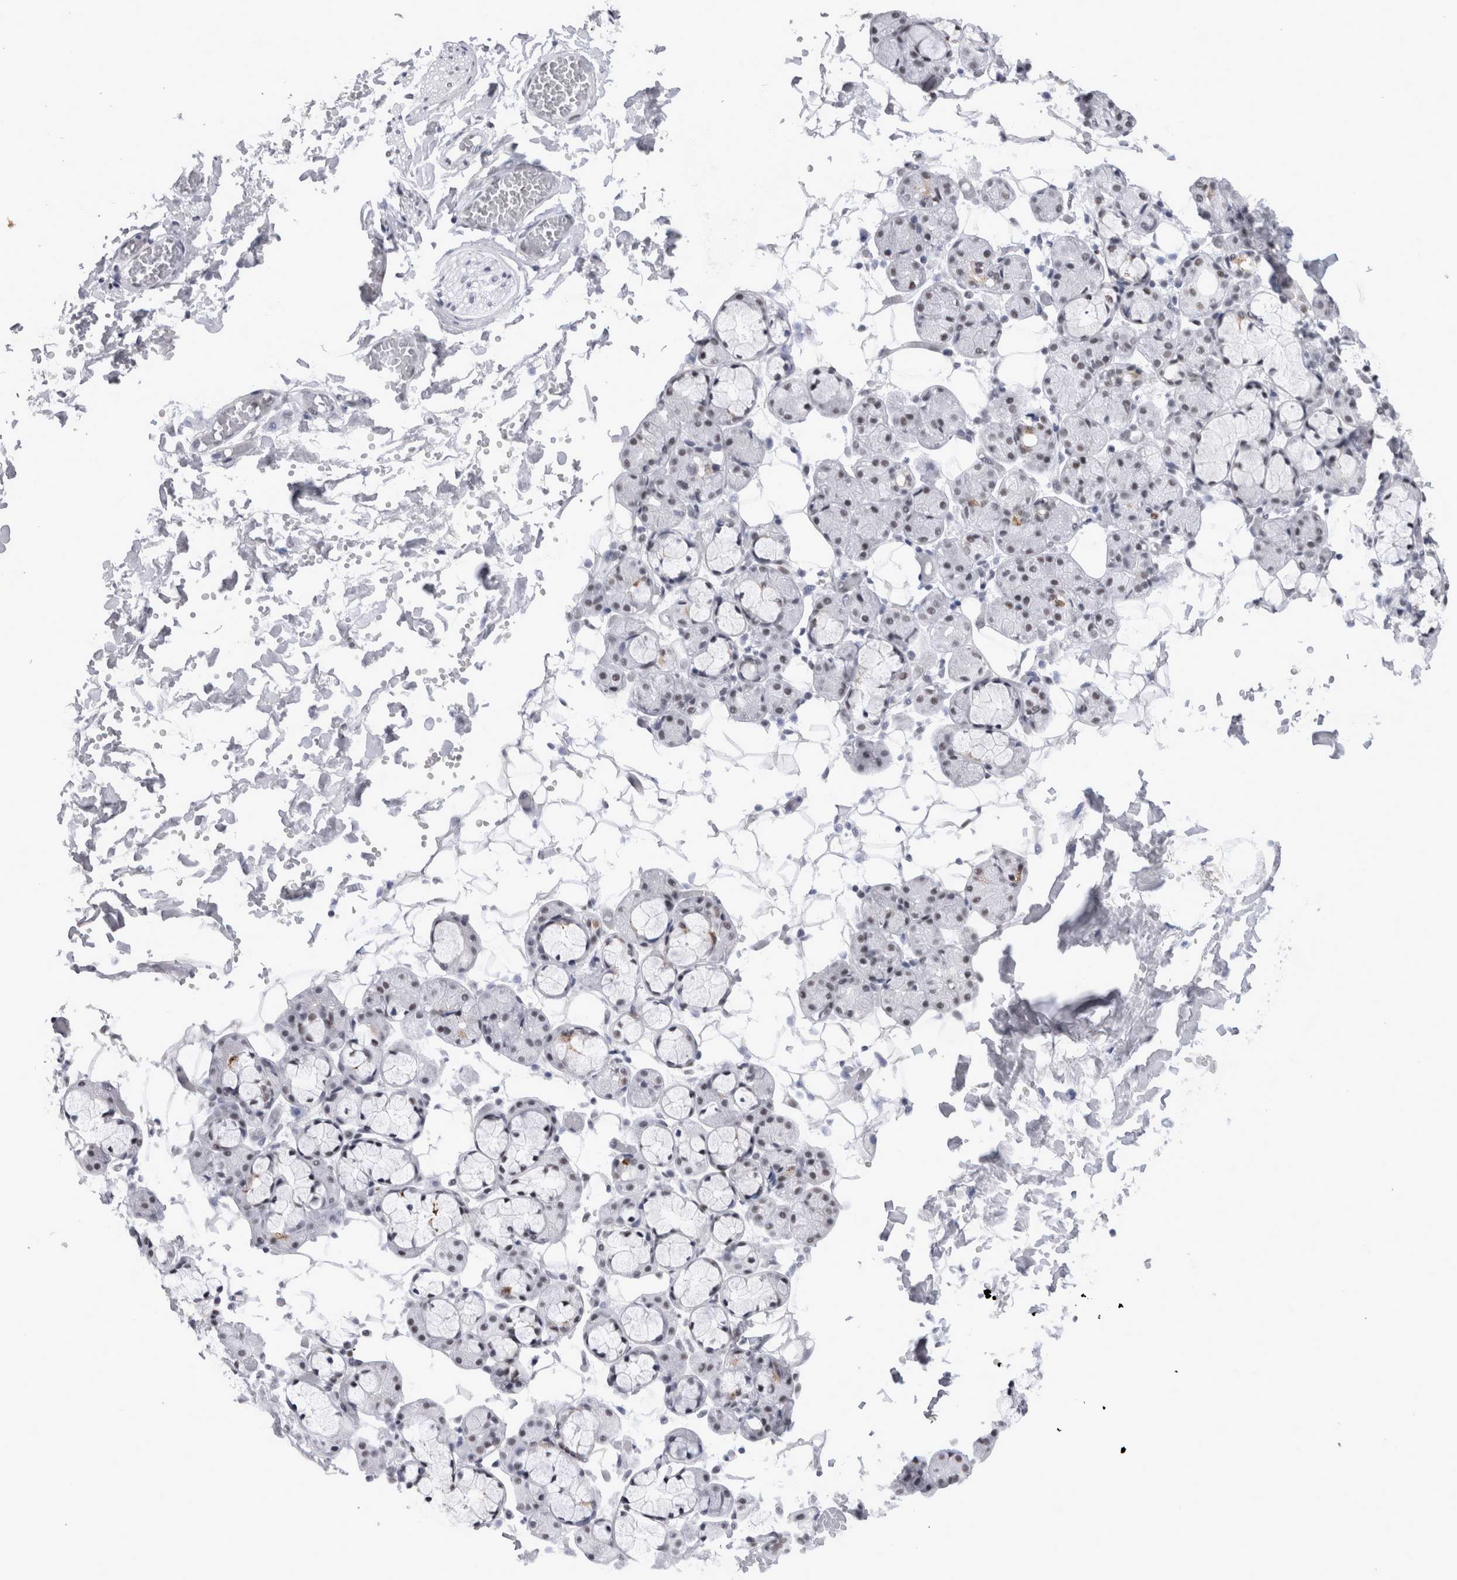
{"staining": {"intensity": "weak", "quantity": "<25%", "location": "nuclear"}, "tissue": "salivary gland", "cell_type": "Glandular cells", "image_type": "normal", "snomed": [{"axis": "morphology", "description": "Normal tissue, NOS"}, {"axis": "topography", "description": "Salivary gland"}], "caption": "DAB (3,3'-diaminobenzidine) immunohistochemical staining of unremarkable human salivary gland shows no significant staining in glandular cells.", "gene": "API5", "patient": {"sex": "male", "age": 63}}